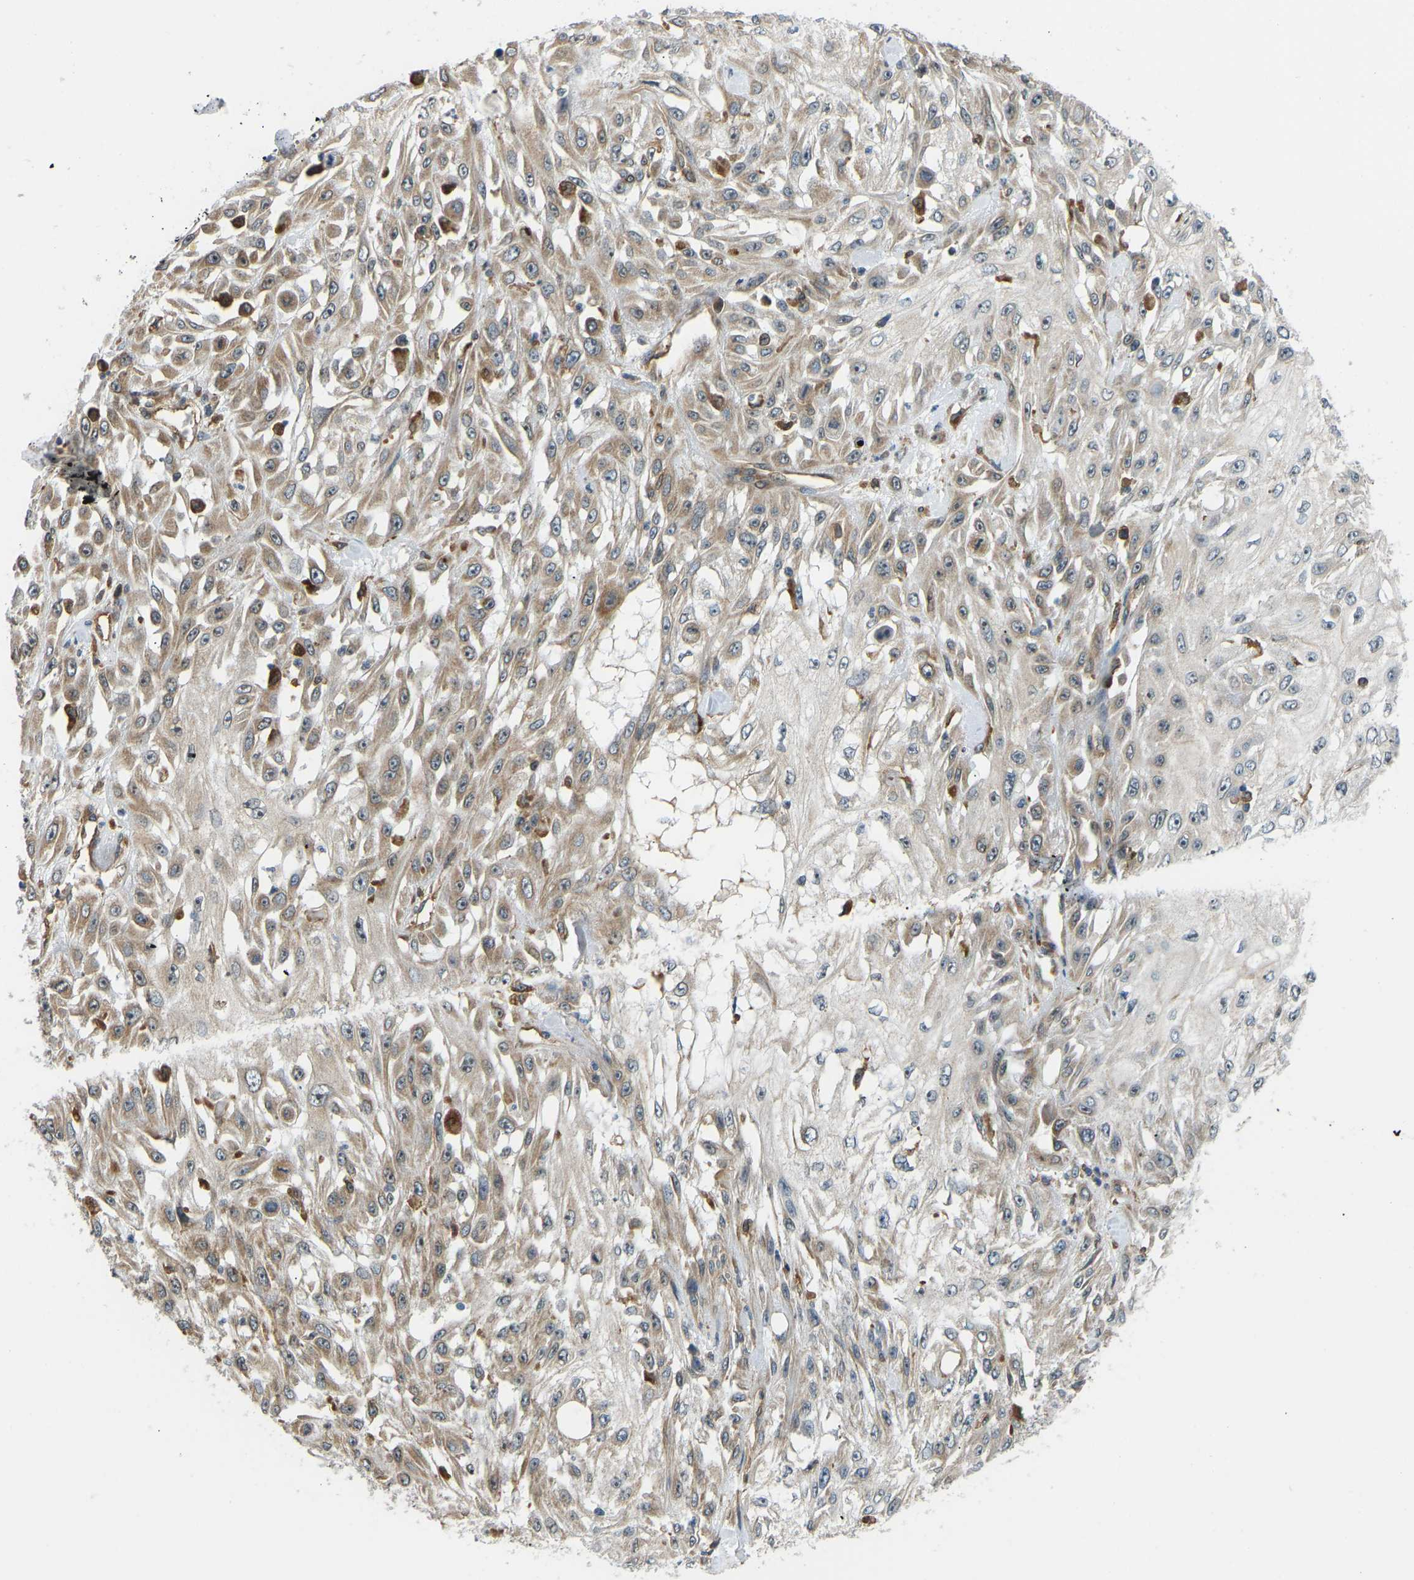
{"staining": {"intensity": "weak", "quantity": "25%-75%", "location": "cytoplasmic/membranous,nuclear"}, "tissue": "skin cancer", "cell_type": "Tumor cells", "image_type": "cancer", "snomed": [{"axis": "morphology", "description": "Squamous cell carcinoma, NOS"}, {"axis": "morphology", "description": "Squamous cell carcinoma, metastatic, NOS"}, {"axis": "topography", "description": "Skin"}, {"axis": "topography", "description": "Lymph node"}], "caption": "An image of human squamous cell carcinoma (skin) stained for a protein exhibits weak cytoplasmic/membranous and nuclear brown staining in tumor cells.", "gene": "OS9", "patient": {"sex": "male", "age": 75}}